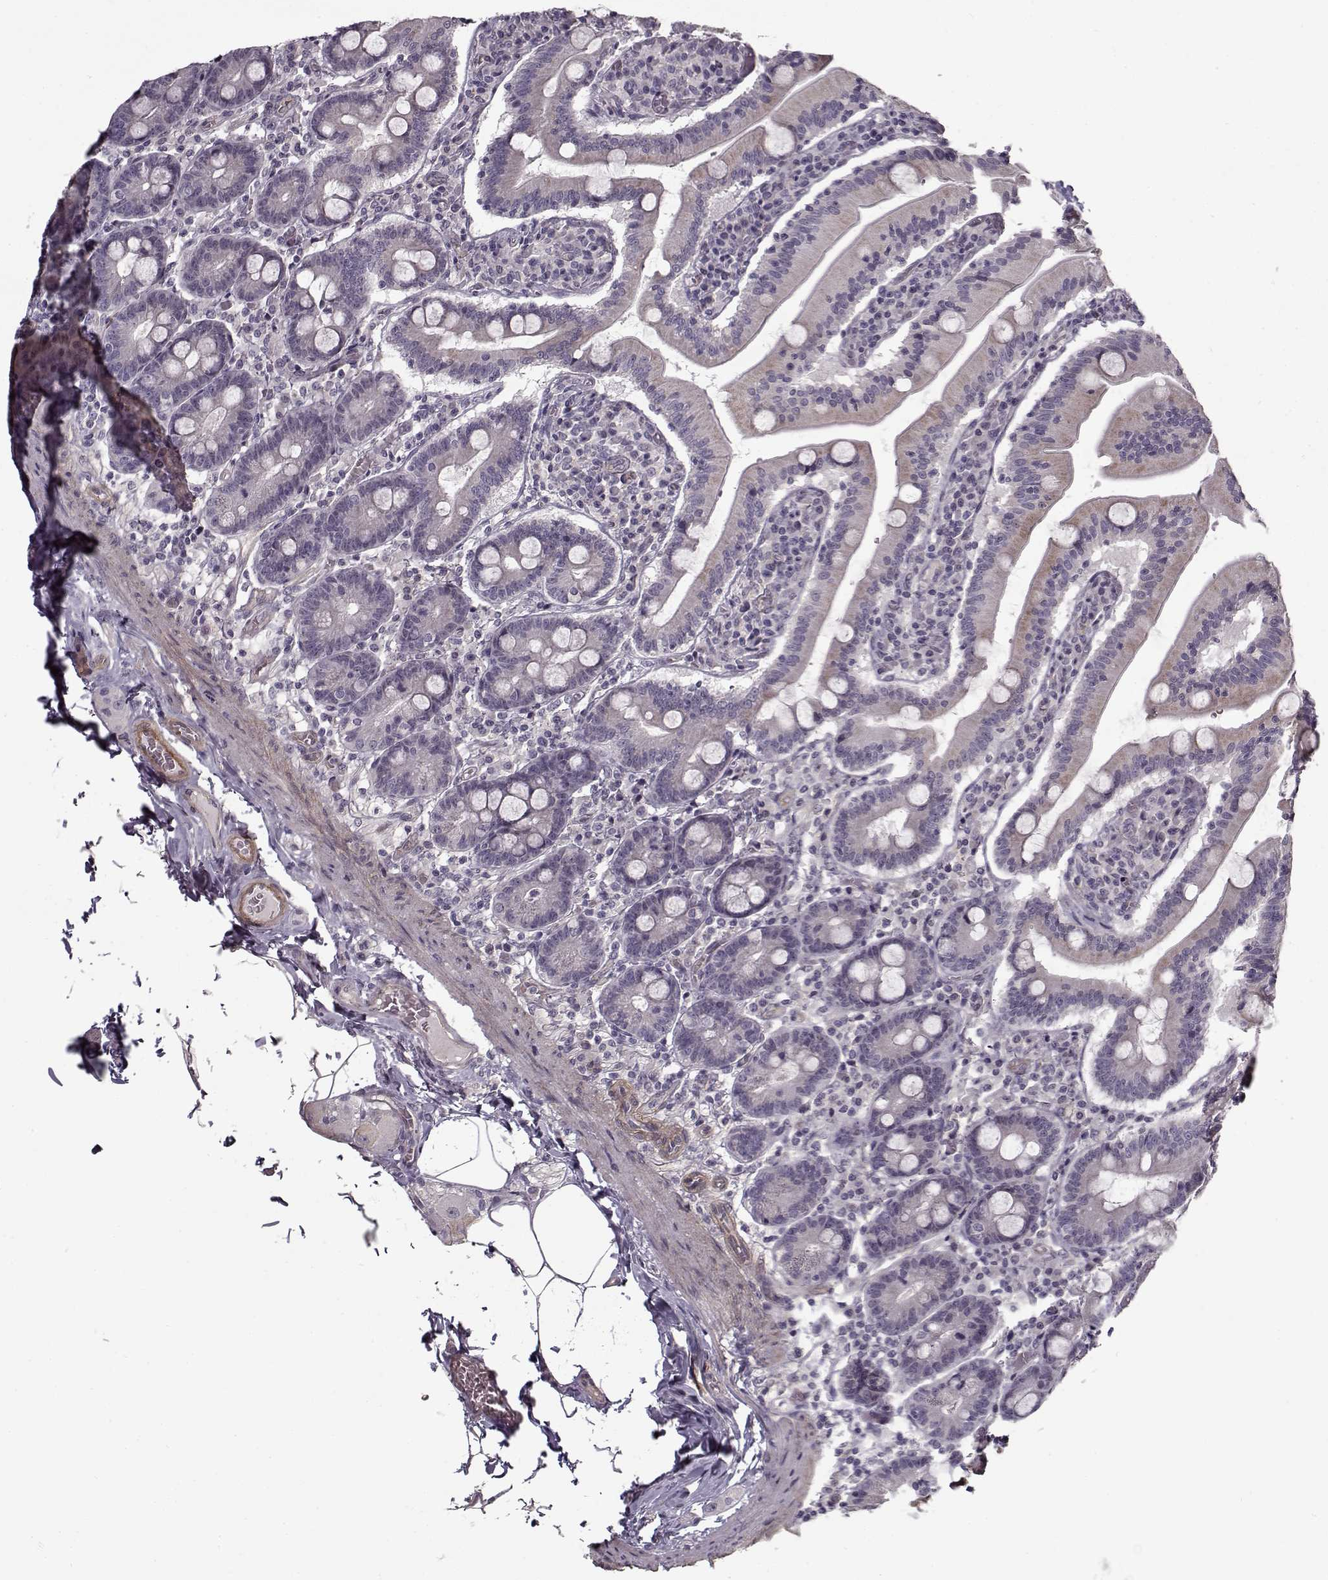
{"staining": {"intensity": "negative", "quantity": "none", "location": "none"}, "tissue": "small intestine", "cell_type": "Glandular cells", "image_type": "normal", "snomed": [{"axis": "morphology", "description": "Normal tissue, NOS"}, {"axis": "topography", "description": "Small intestine"}], "caption": "A photomicrograph of small intestine stained for a protein demonstrates no brown staining in glandular cells.", "gene": "LAMB2", "patient": {"sex": "male", "age": 37}}